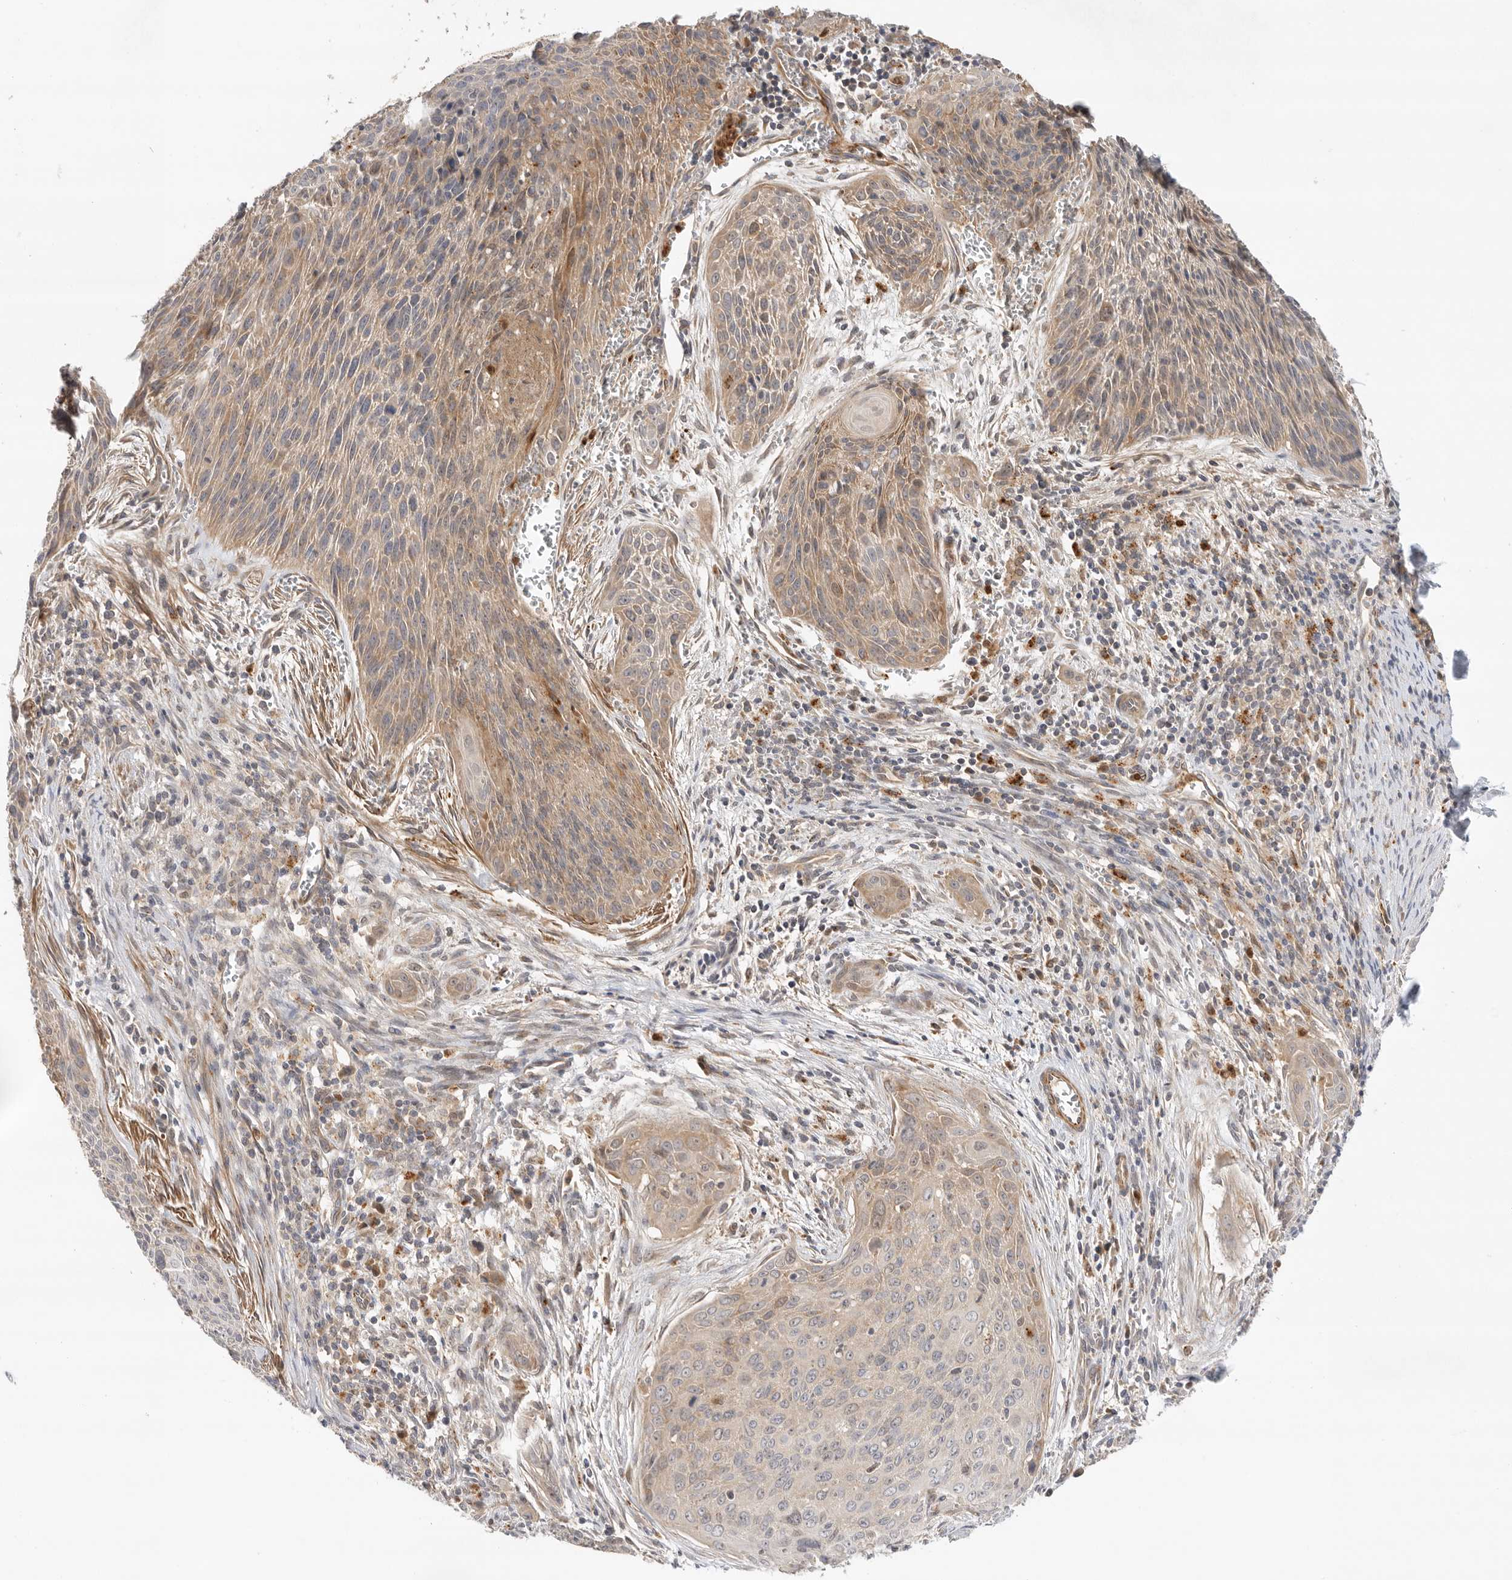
{"staining": {"intensity": "weak", "quantity": "25%-75%", "location": "cytoplasmic/membranous"}, "tissue": "cervical cancer", "cell_type": "Tumor cells", "image_type": "cancer", "snomed": [{"axis": "morphology", "description": "Squamous cell carcinoma, NOS"}, {"axis": "topography", "description": "Cervix"}], "caption": "Tumor cells show low levels of weak cytoplasmic/membranous expression in about 25%-75% of cells in cervical squamous cell carcinoma.", "gene": "GNE", "patient": {"sex": "female", "age": 55}}